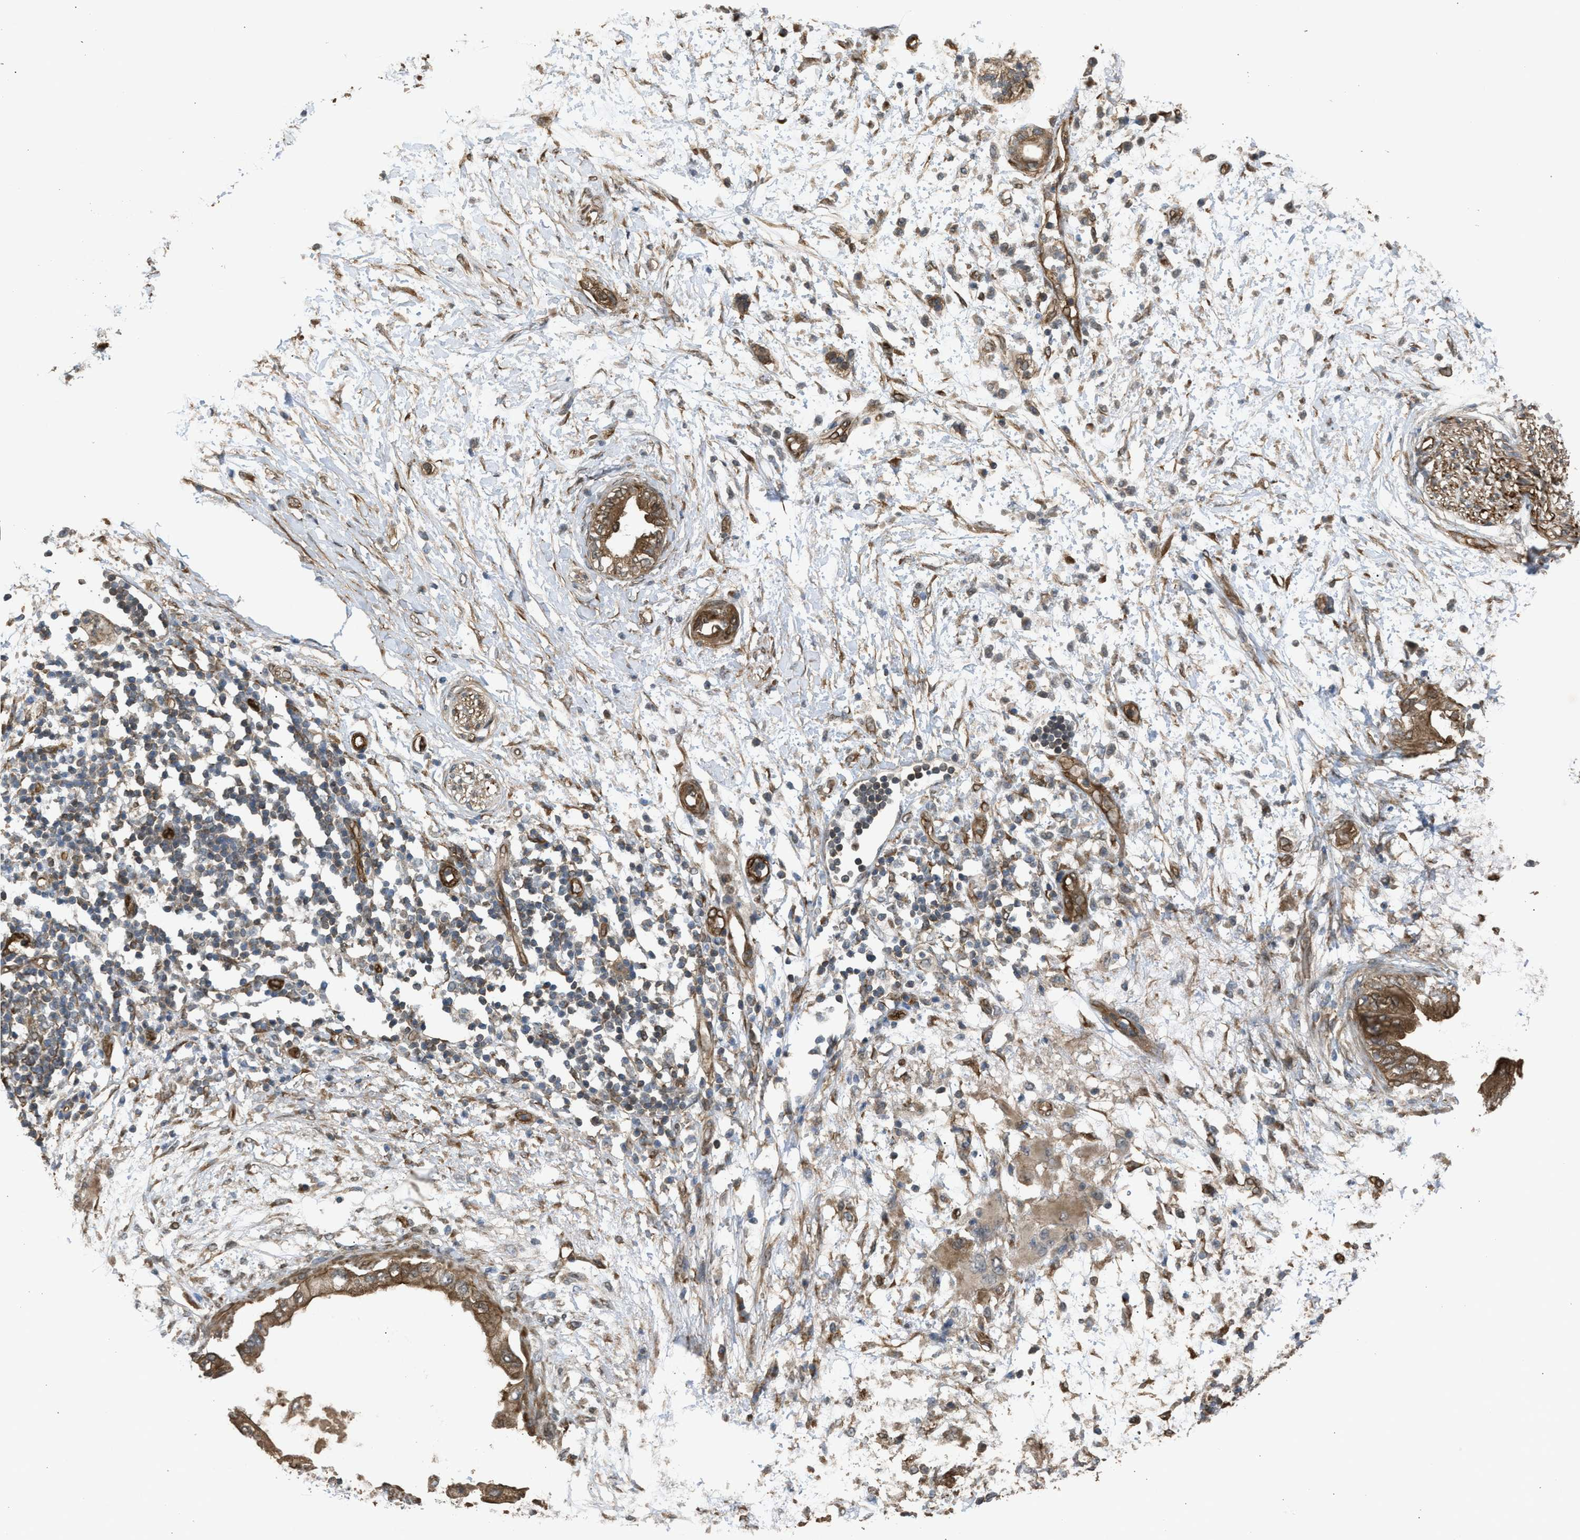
{"staining": {"intensity": "weak", "quantity": ">75%", "location": "cytoplasmic/membranous"}, "tissue": "adipose tissue", "cell_type": "Adipocytes", "image_type": "normal", "snomed": [{"axis": "morphology", "description": "Normal tissue, NOS"}, {"axis": "morphology", "description": "Adenocarcinoma, NOS"}, {"axis": "topography", "description": "Duodenum"}, {"axis": "topography", "description": "Peripheral nerve tissue"}], "caption": "An immunohistochemistry image of benign tissue is shown. Protein staining in brown shows weak cytoplasmic/membranous positivity in adipose tissue within adipocytes.", "gene": "BAG3", "patient": {"sex": "female", "age": 60}}